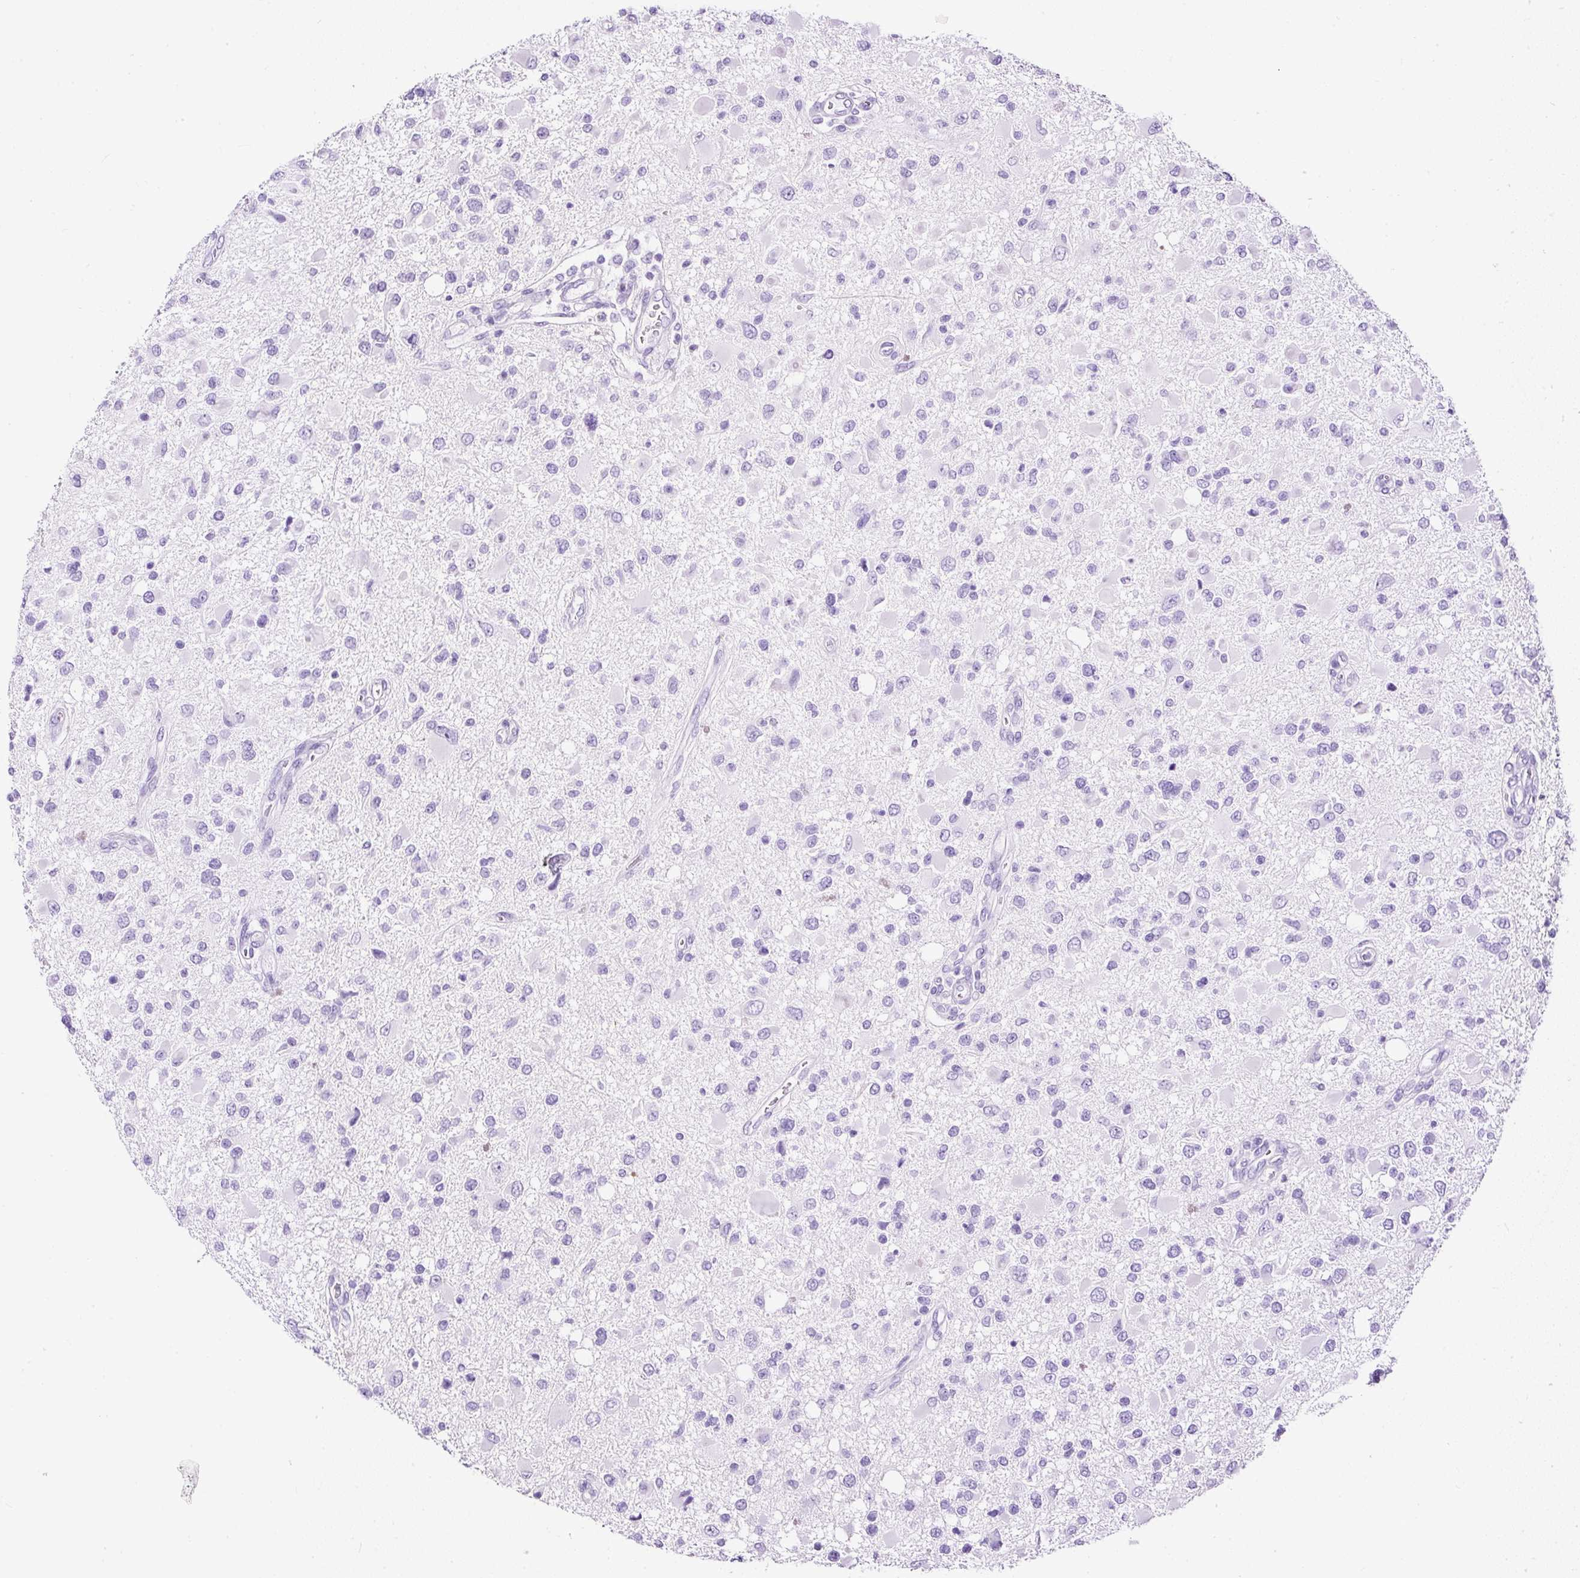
{"staining": {"intensity": "negative", "quantity": "none", "location": "none"}, "tissue": "glioma", "cell_type": "Tumor cells", "image_type": "cancer", "snomed": [{"axis": "morphology", "description": "Glioma, malignant, High grade"}, {"axis": "topography", "description": "Brain"}], "caption": "This is an immunohistochemistry (IHC) micrograph of high-grade glioma (malignant). There is no positivity in tumor cells.", "gene": "NTS", "patient": {"sex": "male", "age": 53}}